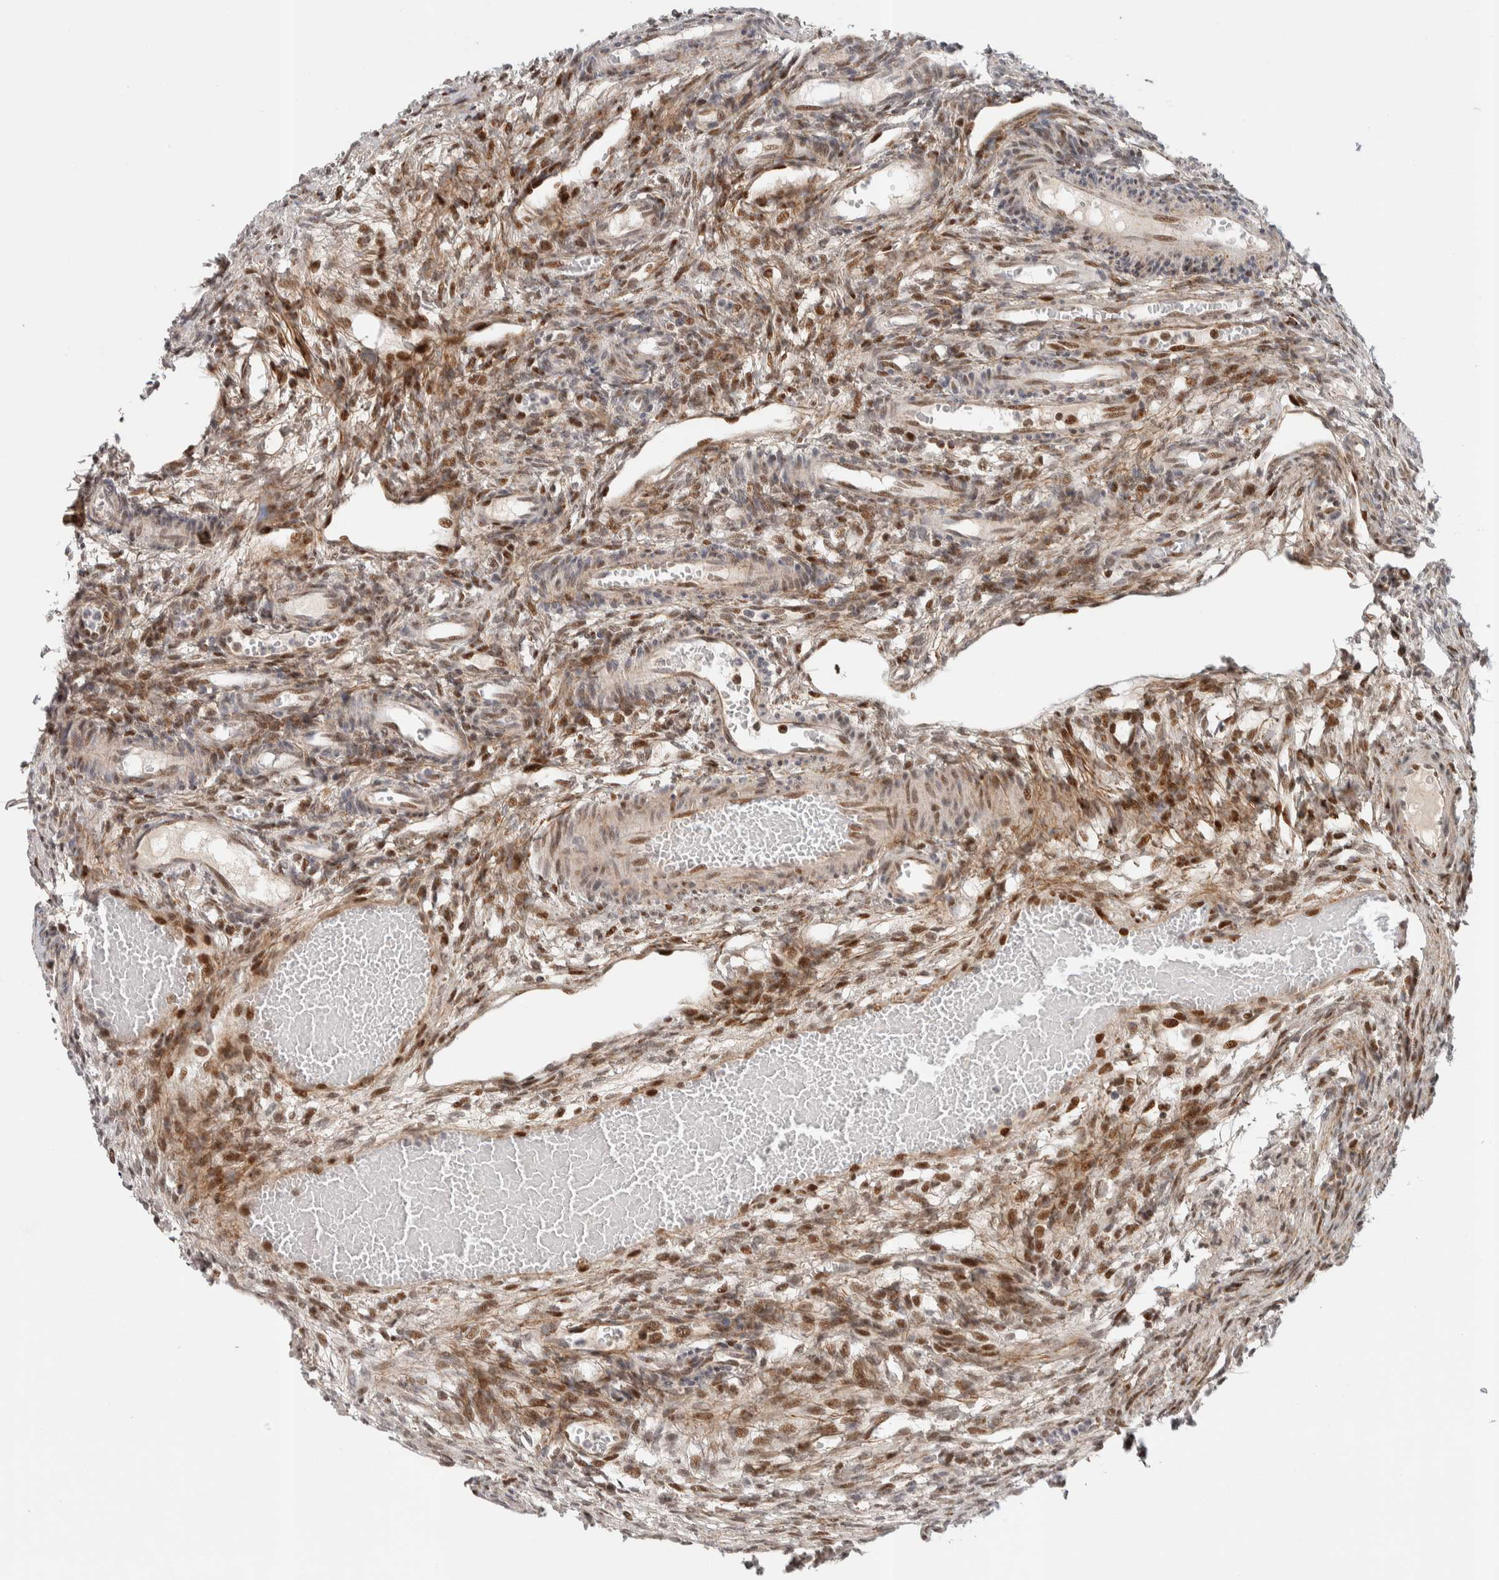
{"staining": {"intensity": "moderate", "quantity": "25%-75%", "location": "cytoplasmic/membranous,nuclear"}, "tissue": "ovary", "cell_type": "Ovarian stroma cells", "image_type": "normal", "snomed": [{"axis": "morphology", "description": "Normal tissue, NOS"}, {"axis": "topography", "description": "Ovary"}], "caption": "This image exhibits normal ovary stained with immunohistochemistry (IHC) to label a protein in brown. The cytoplasmic/membranous,nuclear of ovarian stroma cells show moderate positivity for the protein. Nuclei are counter-stained blue.", "gene": "TSPAN32", "patient": {"sex": "female", "age": 33}}